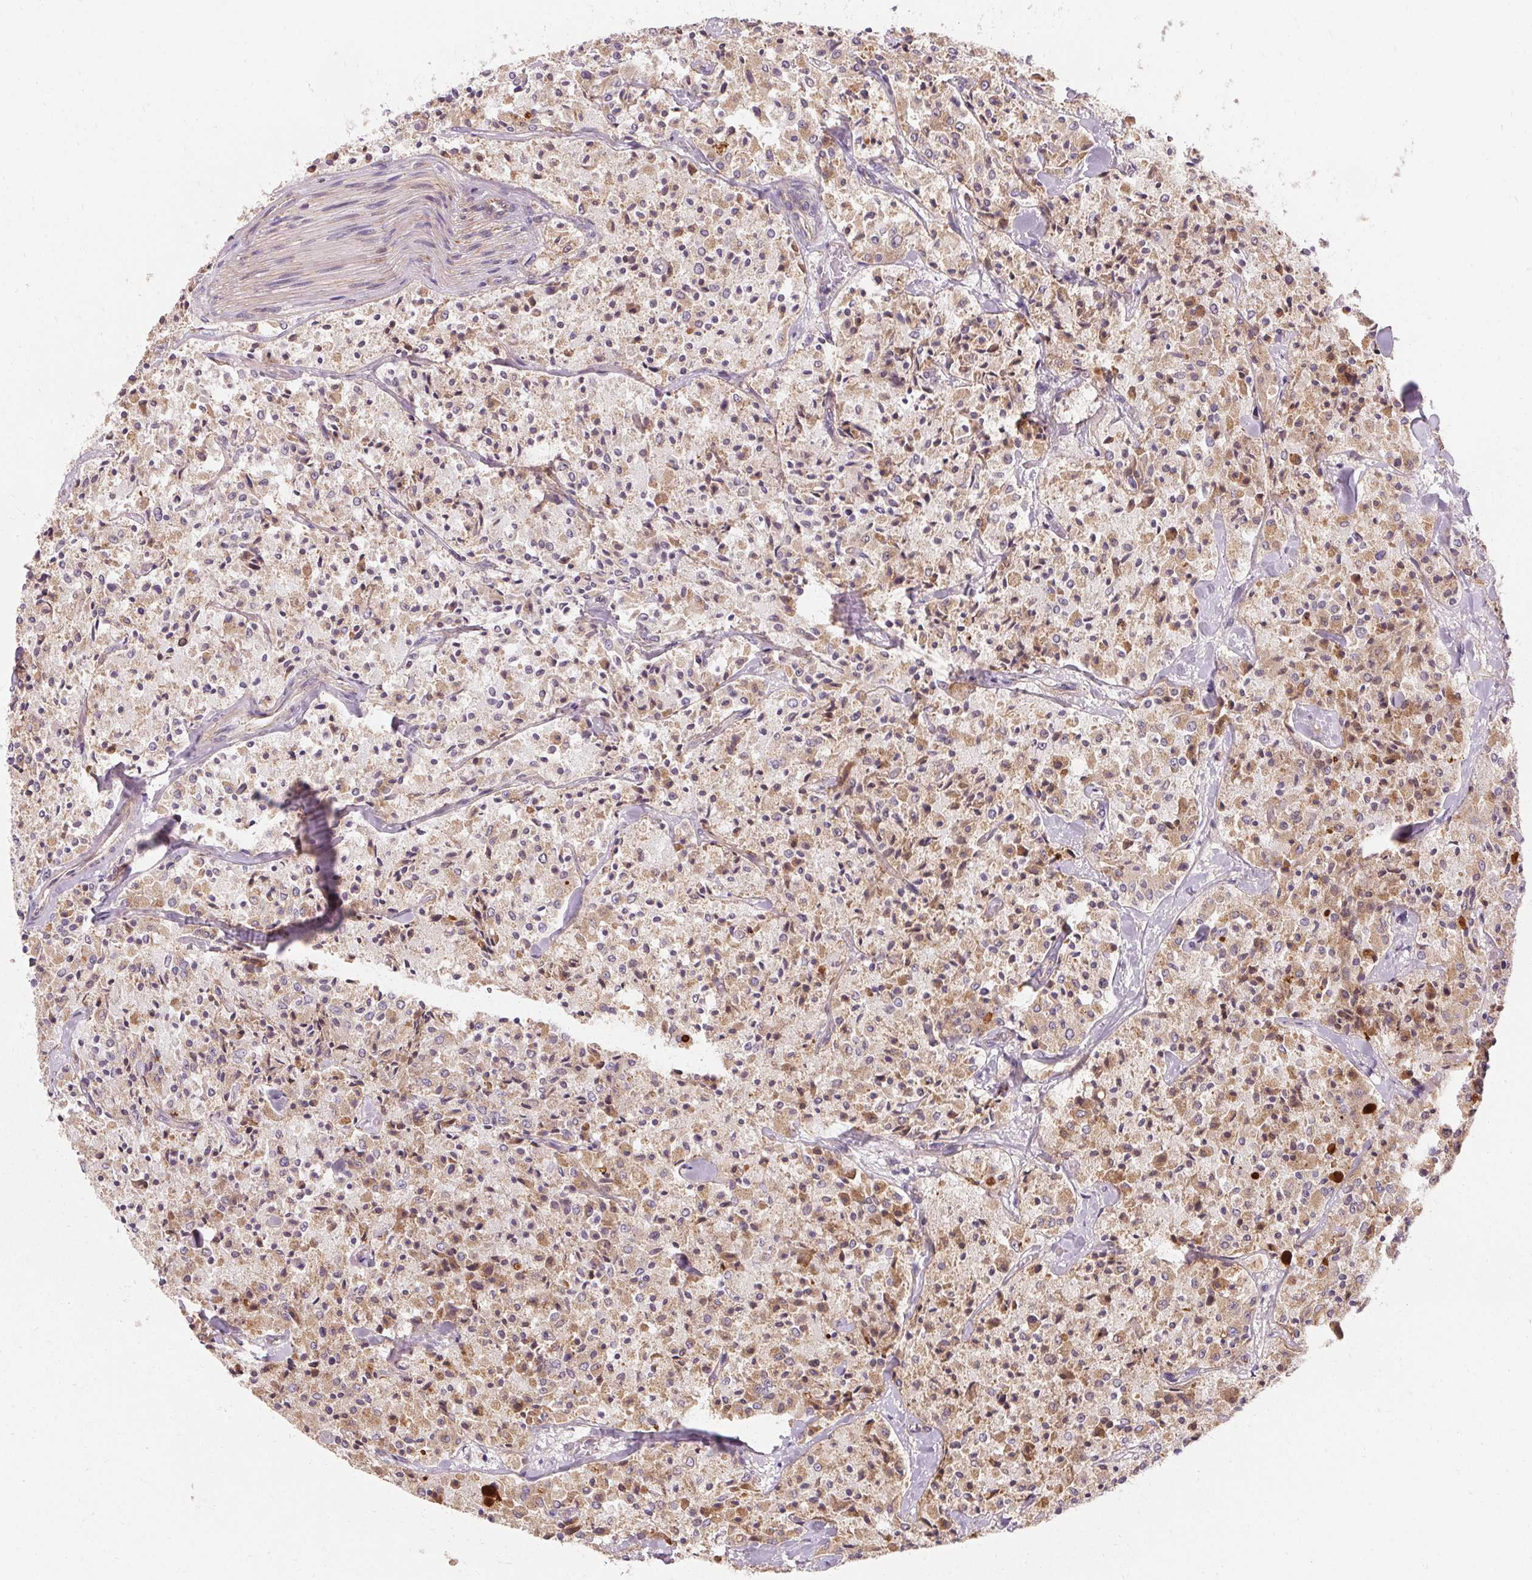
{"staining": {"intensity": "weak", "quantity": "25%-75%", "location": "cytoplasmic/membranous"}, "tissue": "carcinoid", "cell_type": "Tumor cells", "image_type": "cancer", "snomed": [{"axis": "morphology", "description": "Carcinoid, malignant, NOS"}, {"axis": "topography", "description": "Lung"}], "caption": "The photomicrograph demonstrates a brown stain indicating the presence of a protein in the cytoplasmic/membranous of tumor cells in carcinoid. (DAB = brown stain, brightfield microscopy at high magnification).", "gene": "APLP1", "patient": {"sex": "male", "age": 71}}